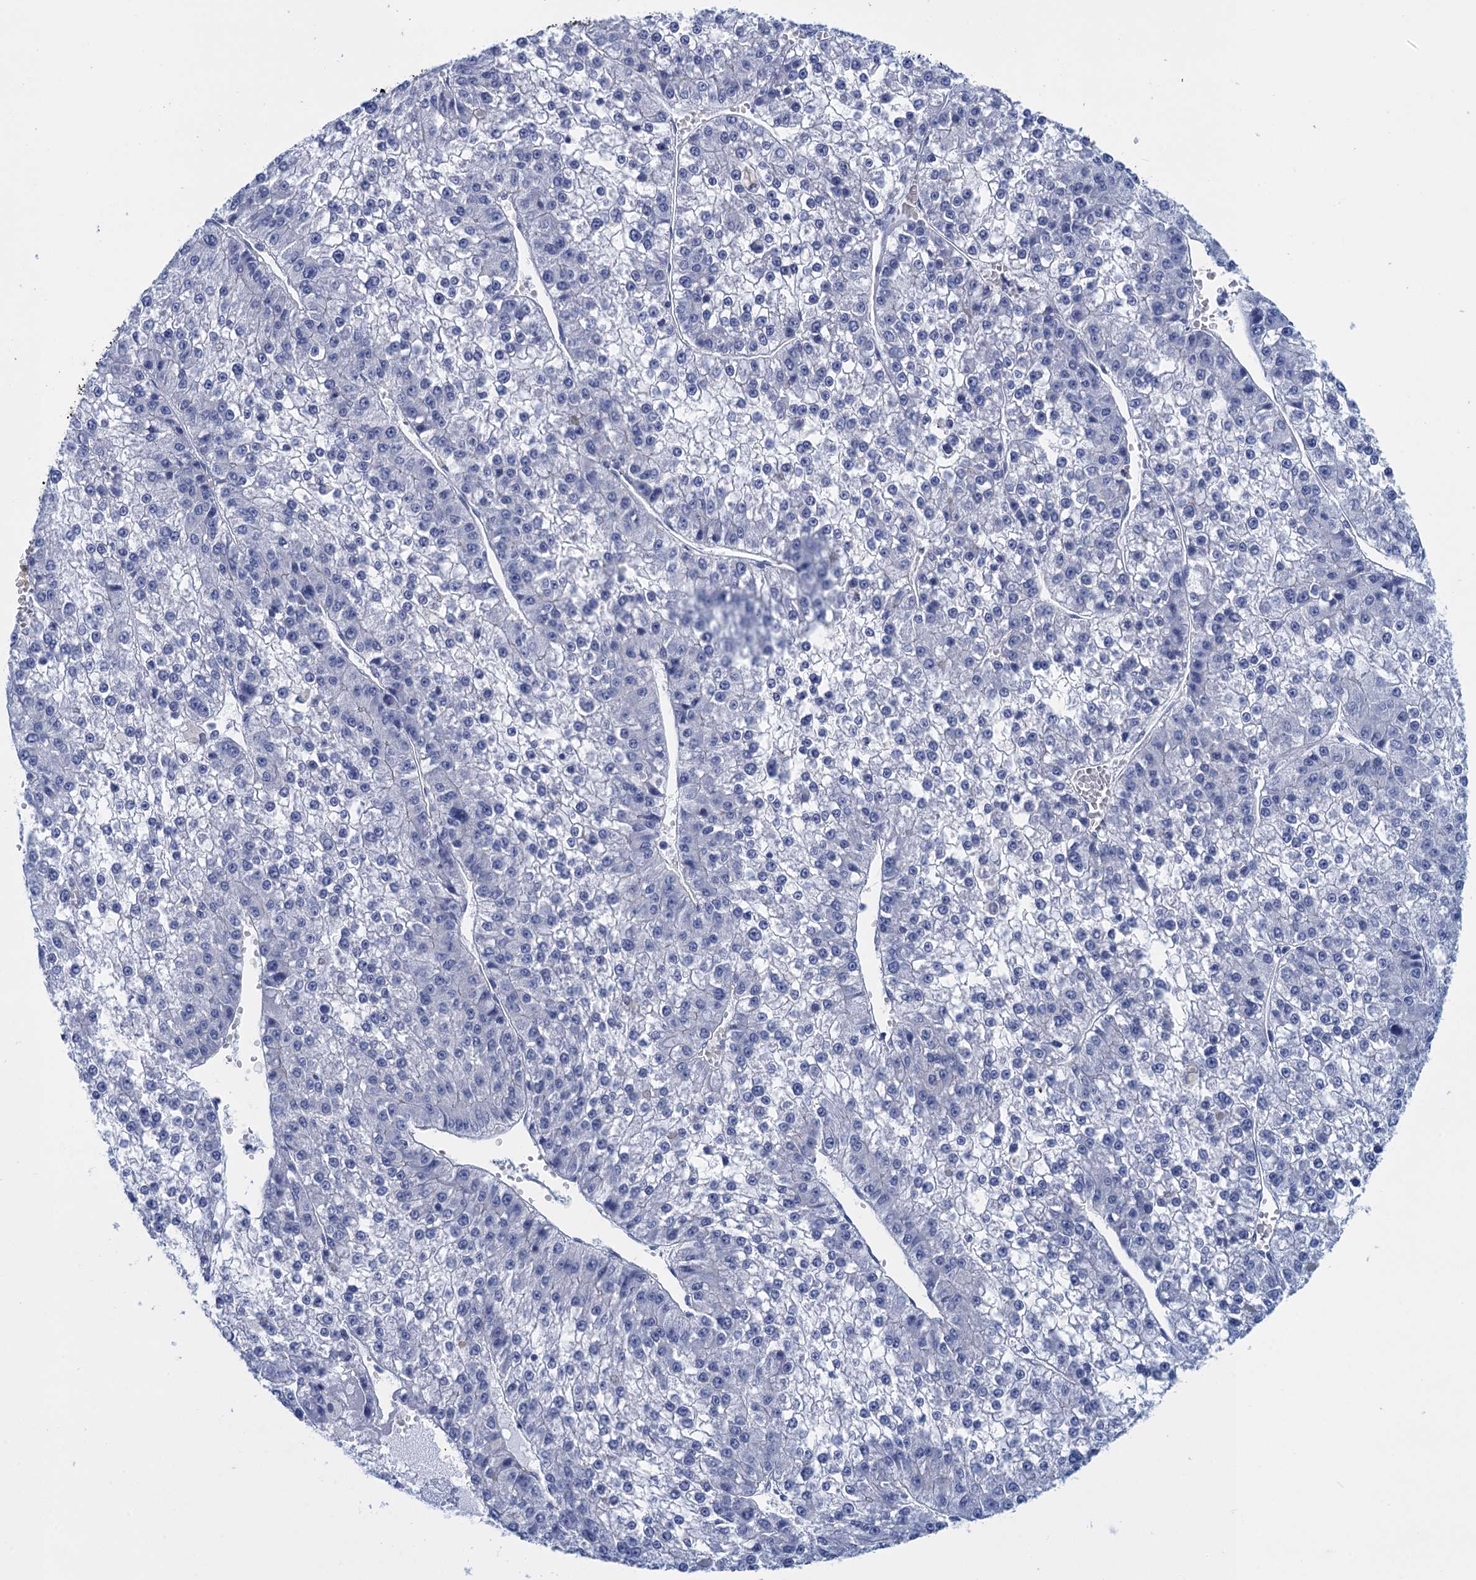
{"staining": {"intensity": "negative", "quantity": "none", "location": "none"}, "tissue": "liver cancer", "cell_type": "Tumor cells", "image_type": "cancer", "snomed": [{"axis": "morphology", "description": "Carcinoma, Hepatocellular, NOS"}, {"axis": "topography", "description": "Liver"}], "caption": "DAB immunohistochemical staining of hepatocellular carcinoma (liver) displays no significant expression in tumor cells.", "gene": "CALML5", "patient": {"sex": "female", "age": 73}}